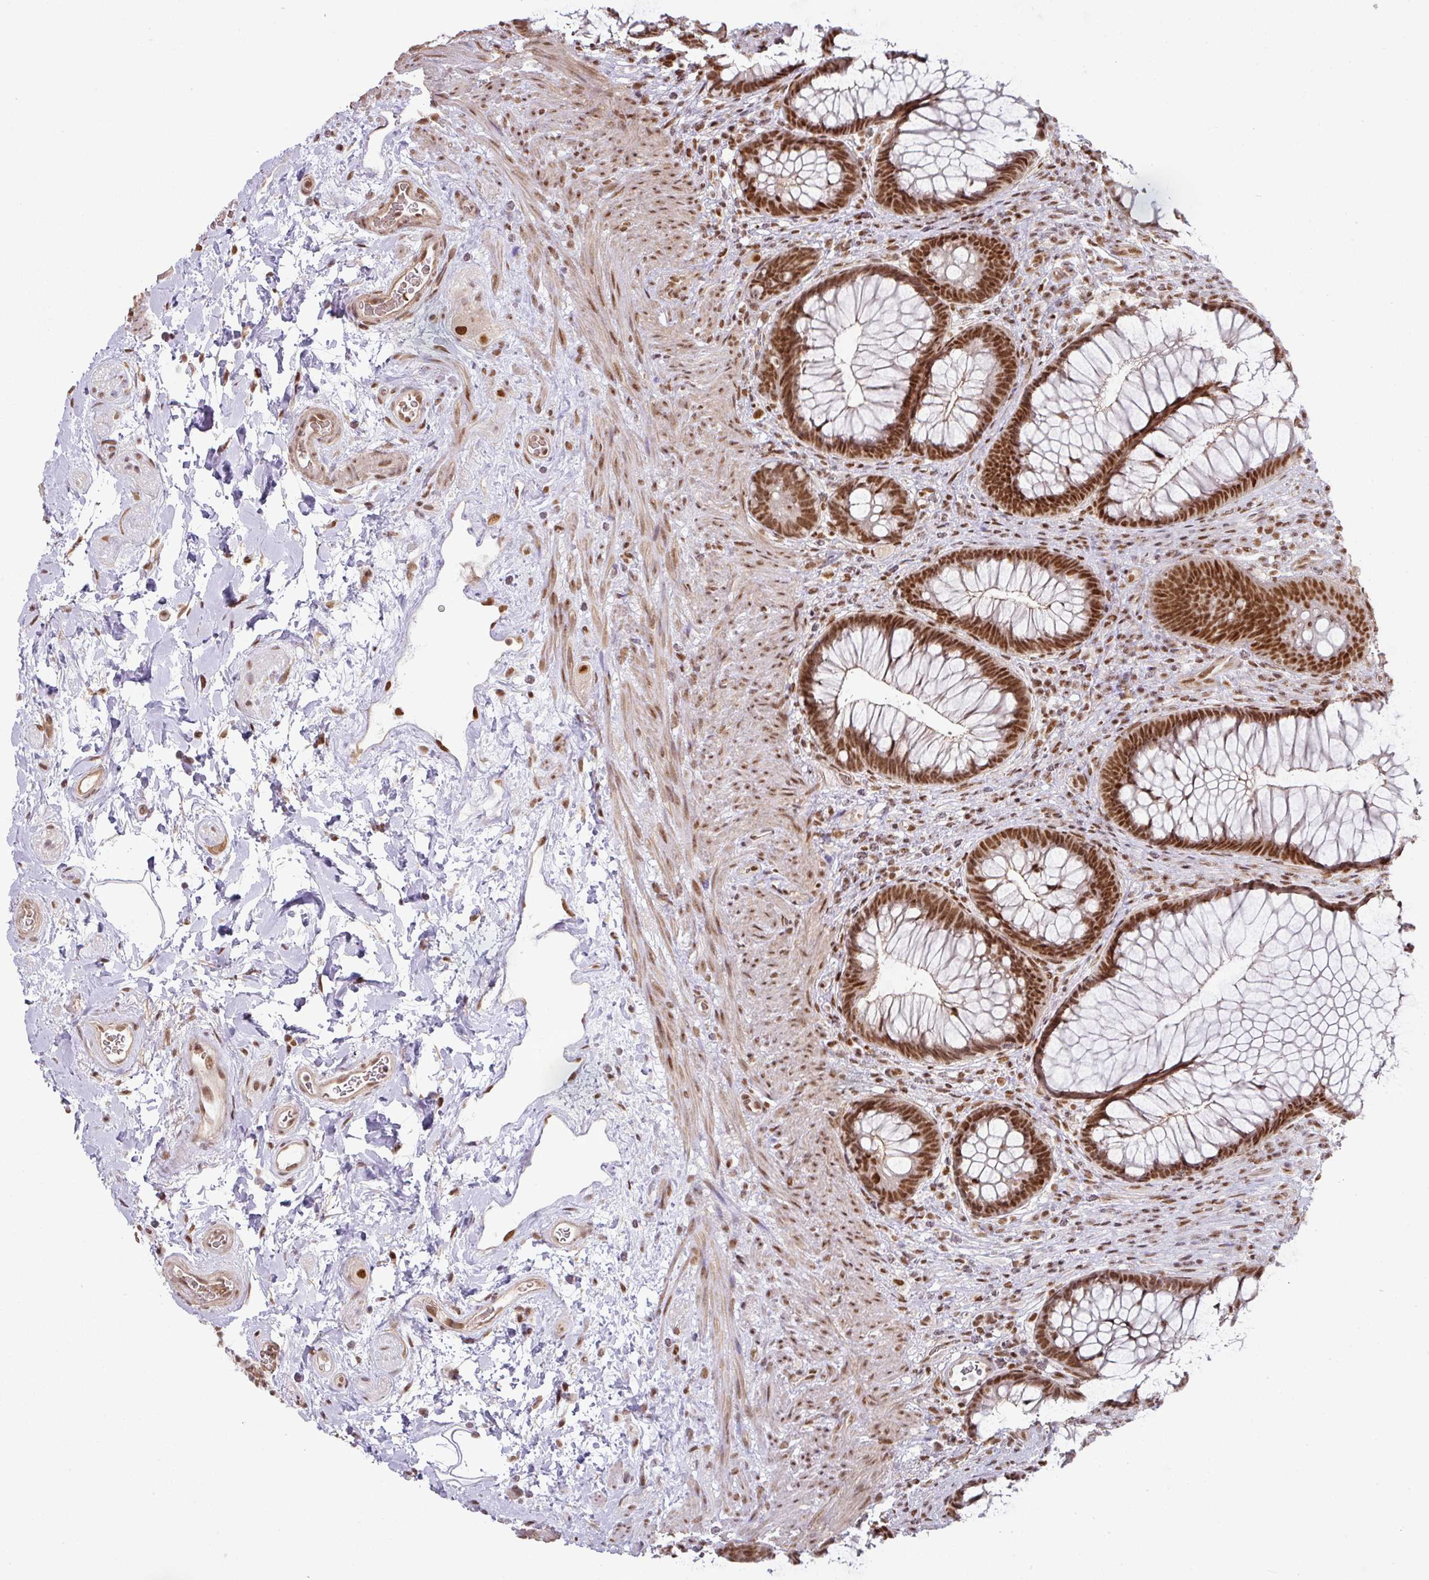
{"staining": {"intensity": "strong", "quantity": ">75%", "location": "nuclear"}, "tissue": "rectum", "cell_type": "Glandular cells", "image_type": "normal", "snomed": [{"axis": "morphology", "description": "Normal tissue, NOS"}, {"axis": "topography", "description": "Rectum"}], "caption": "IHC micrograph of unremarkable rectum: human rectum stained using immunohistochemistry (IHC) shows high levels of strong protein expression localized specifically in the nuclear of glandular cells, appearing as a nuclear brown color.", "gene": "NCOA5", "patient": {"sex": "male", "age": 53}}